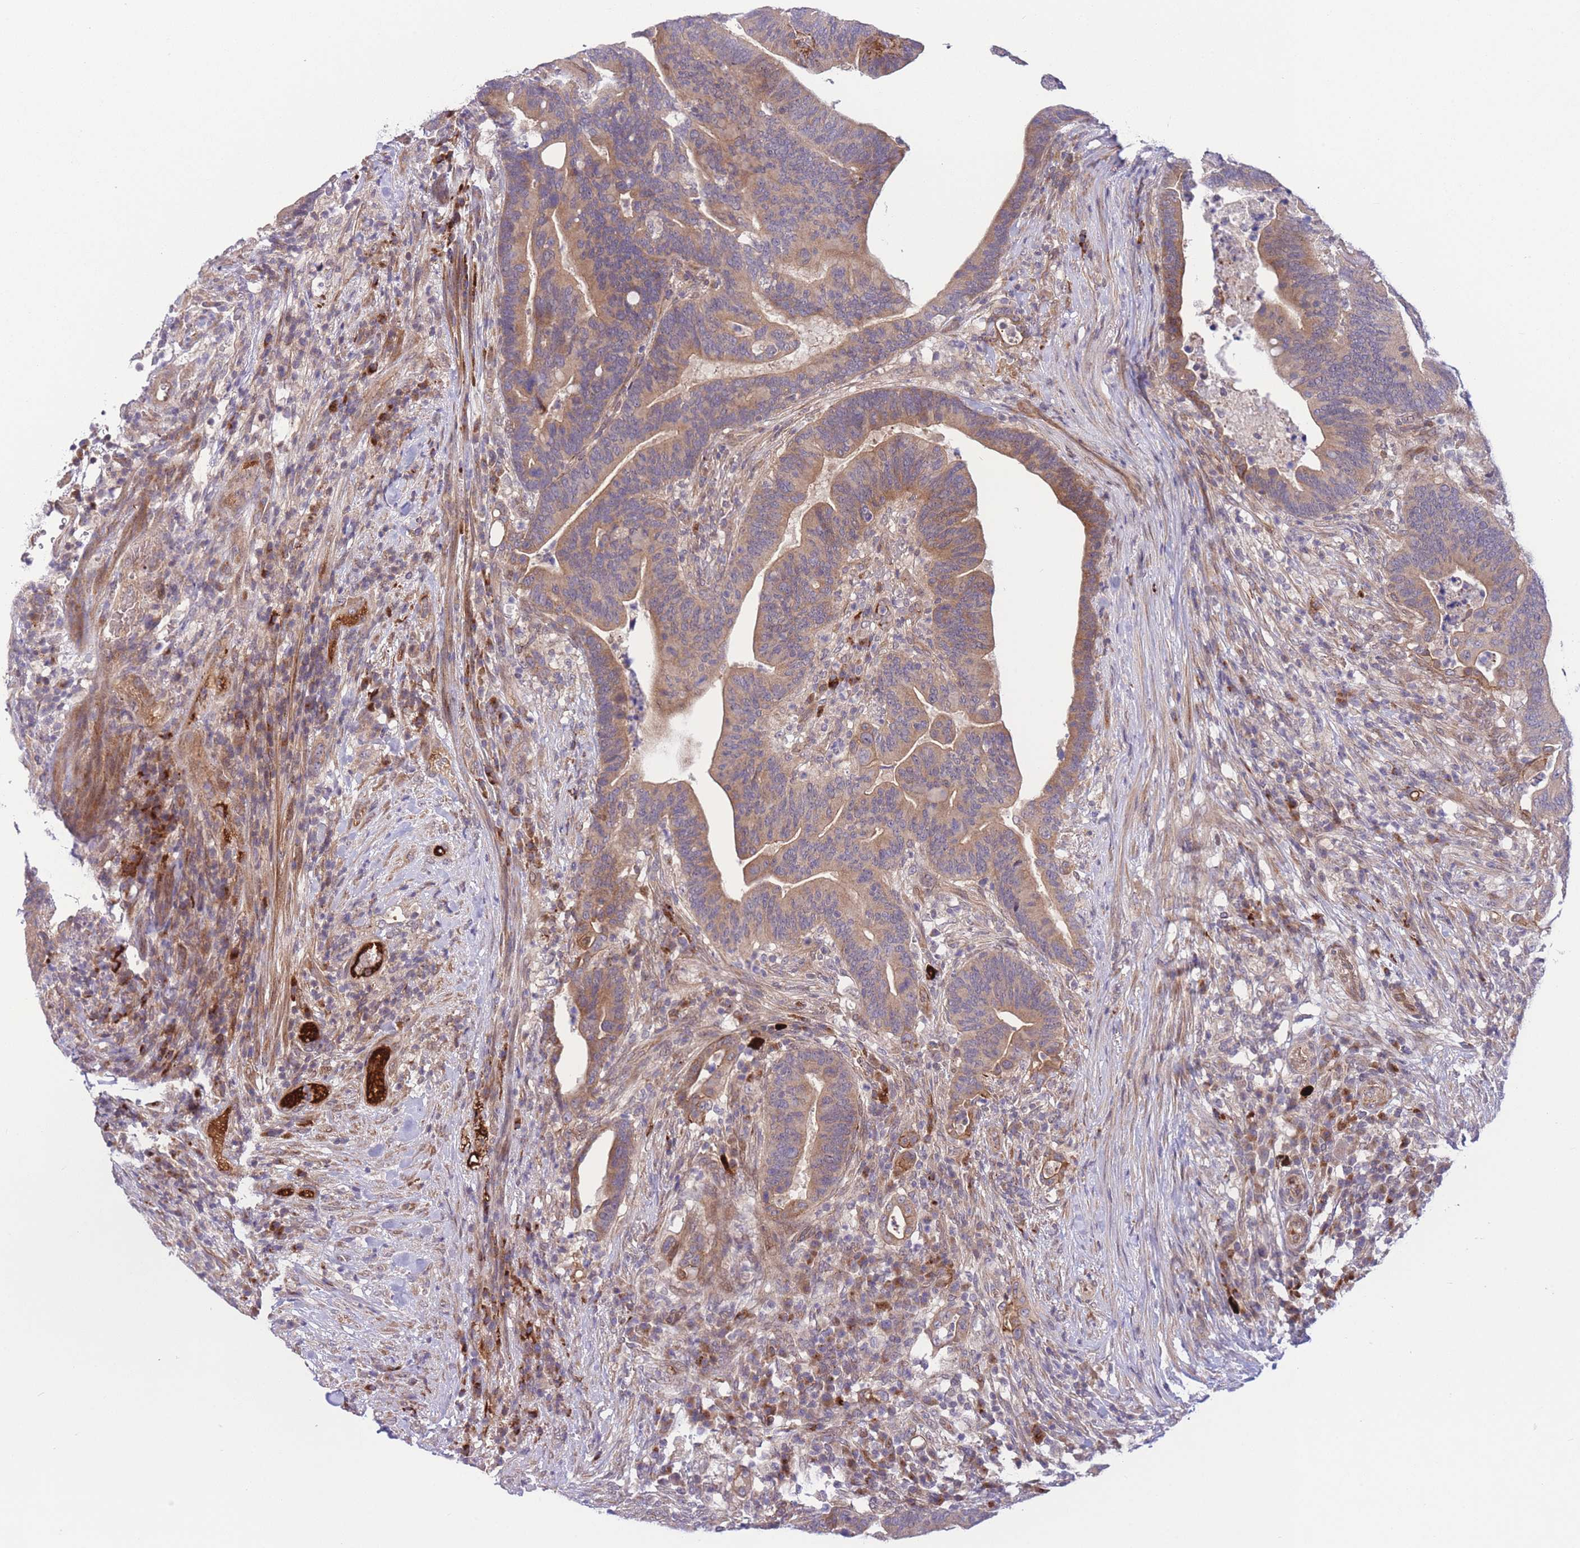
{"staining": {"intensity": "moderate", "quantity": ">75%", "location": "cytoplasmic/membranous,nuclear"}, "tissue": "colorectal cancer", "cell_type": "Tumor cells", "image_type": "cancer", "snomed": [{"axis": "morphology", "description": "Adenocarcinoma, NOS"}, {"axis": "topography", "description": "Colon"}], "caption": "A histopathology image of human colorectal cancer stained for a protein displays moderate cytoplasmic/membranous and nuclear brown staining in tumor cells.", "gene": "CDC25B", "patient": {"sex": "female", "age": 66}}